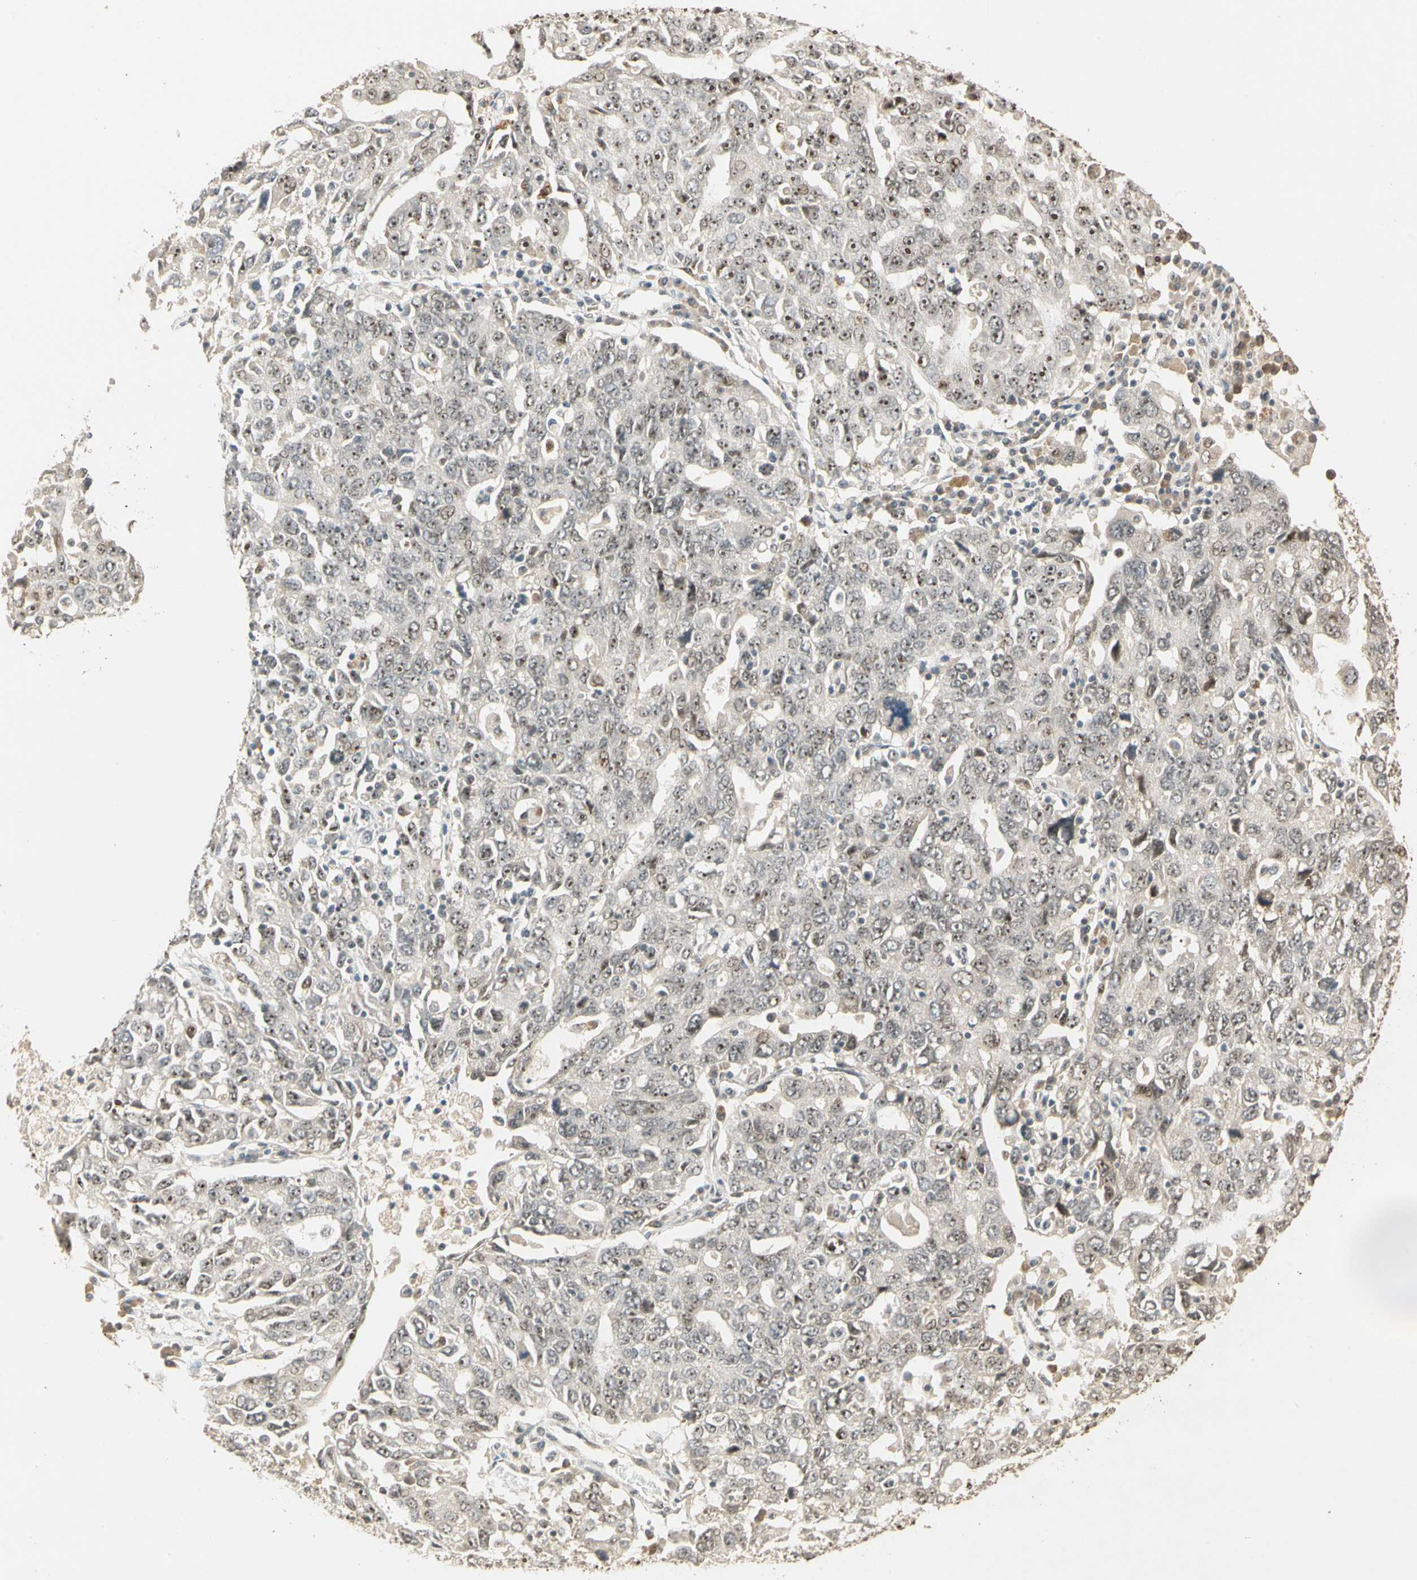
{"staining": {"intensity": "moderate", "quantity": ">75%", "location": "nuclear"}, "tissue": "ovarian cancer", "cell_type": "Tumor cells", "image_type": "cancer", "snomed": [{"axis": "morphology", "description": "Carcinoma, endometroid"}, {"axis": "topography", "description": "Ovary"}], "caption": "Protein analysis of ovarian cancer tissue exhibits moderate nuclear expression in about >75% of tumor cells. Immunohistochemistry stains the protein of interest in brown and the nuclei are stained blue.", "gene": "ETV4", "patient": {"sex": "female", "age": 62}}